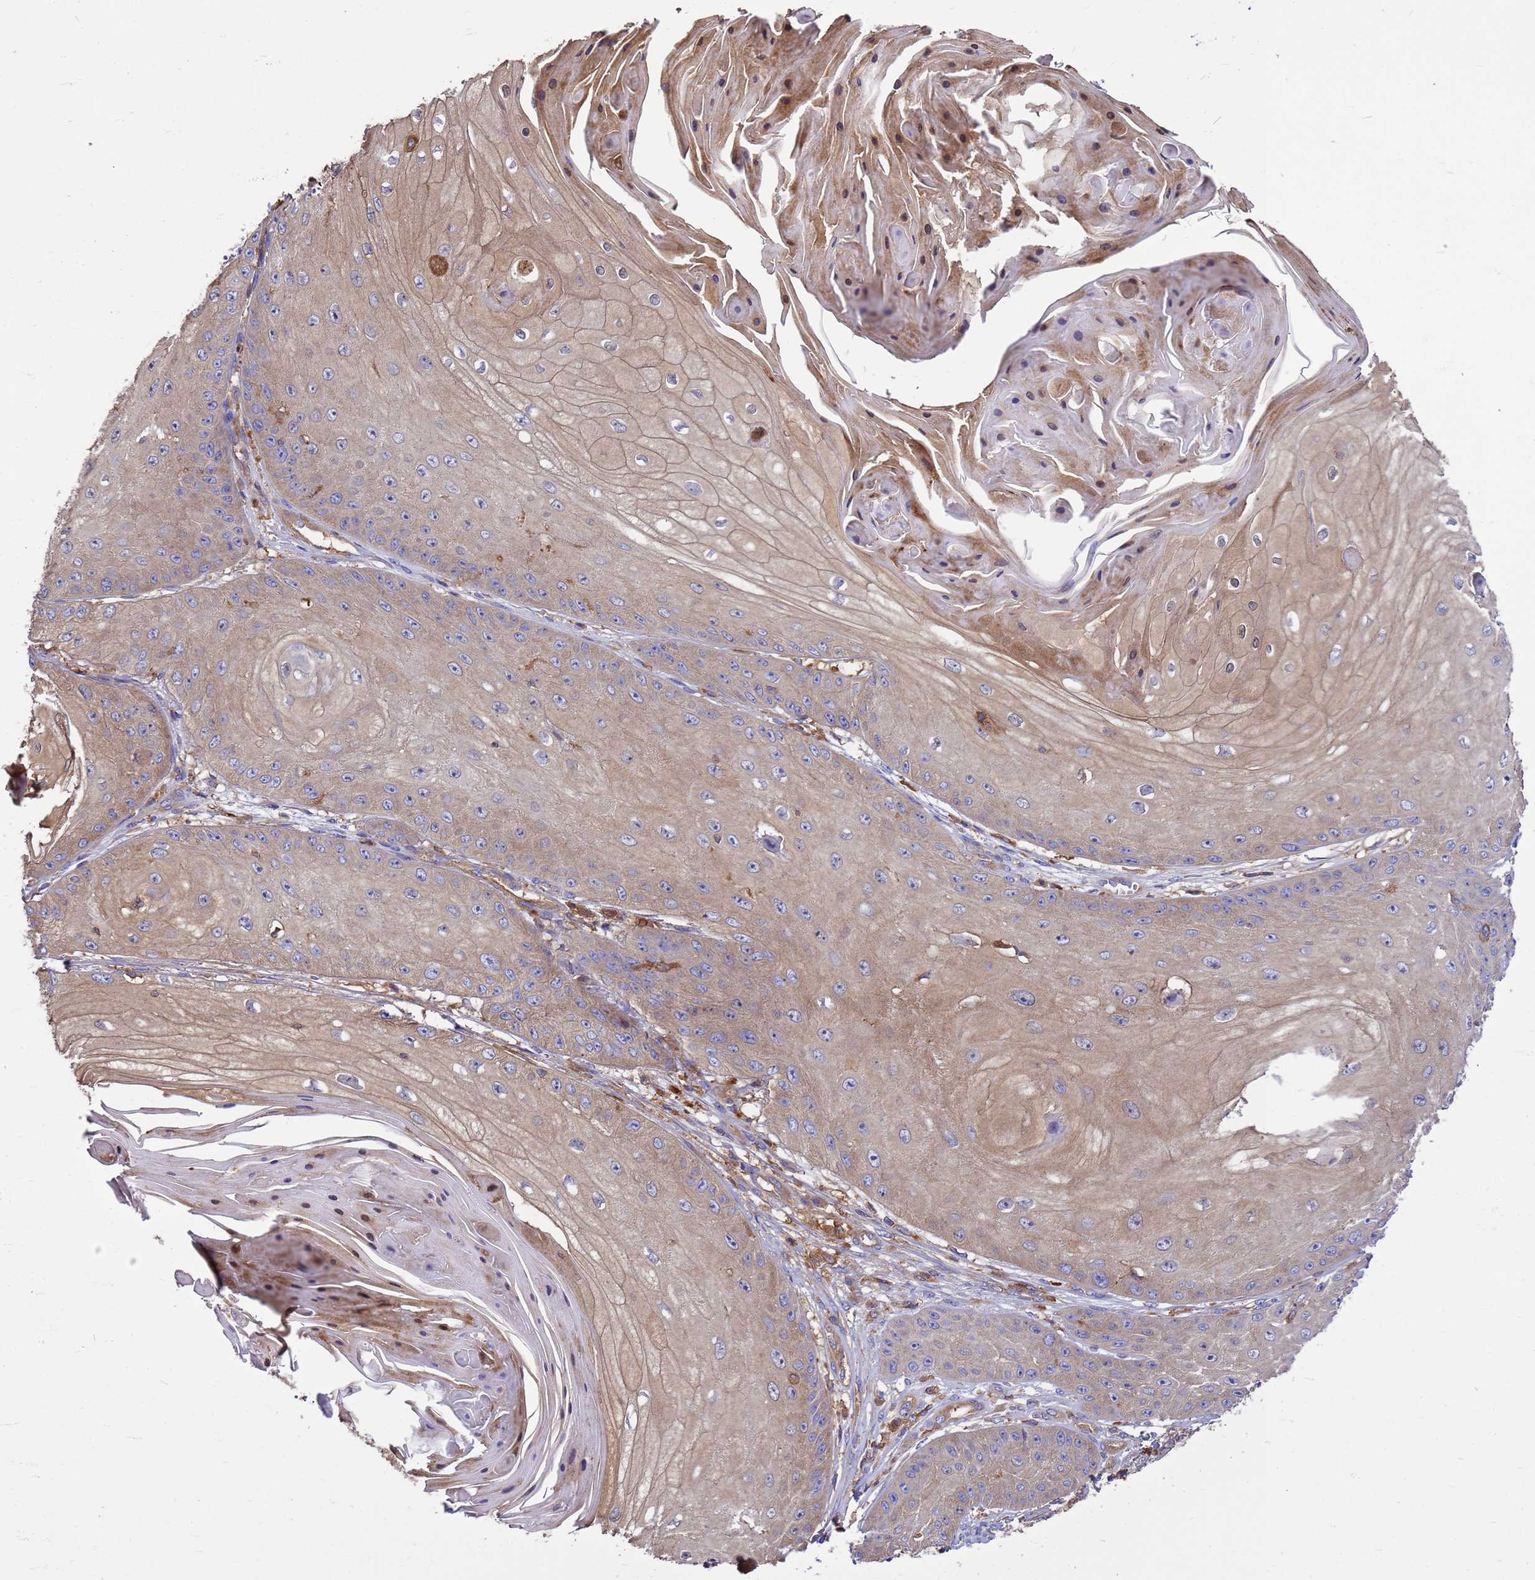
{"staining": {"intensity": "weak", "quantity": "25%-75%", "location": "cytoplasmic/membranous"}, "tissue": "skin cancer", "cell_type": "Tumor cells", "image_type": "cancer", "snomed": [{"axis": "morphology", "description": "Squamous cell carcinoma, NOS"}, {"axis": "topography", "description": "Skin"}], "caption": "Immunohistochemical staining of skin cancer reveals weak cytoplasmic/membranous protein positivity in approximately 25%-75% of tumor cells.", "gene": "ZNF235", "patient": {"sex": "male", "age": 70}}